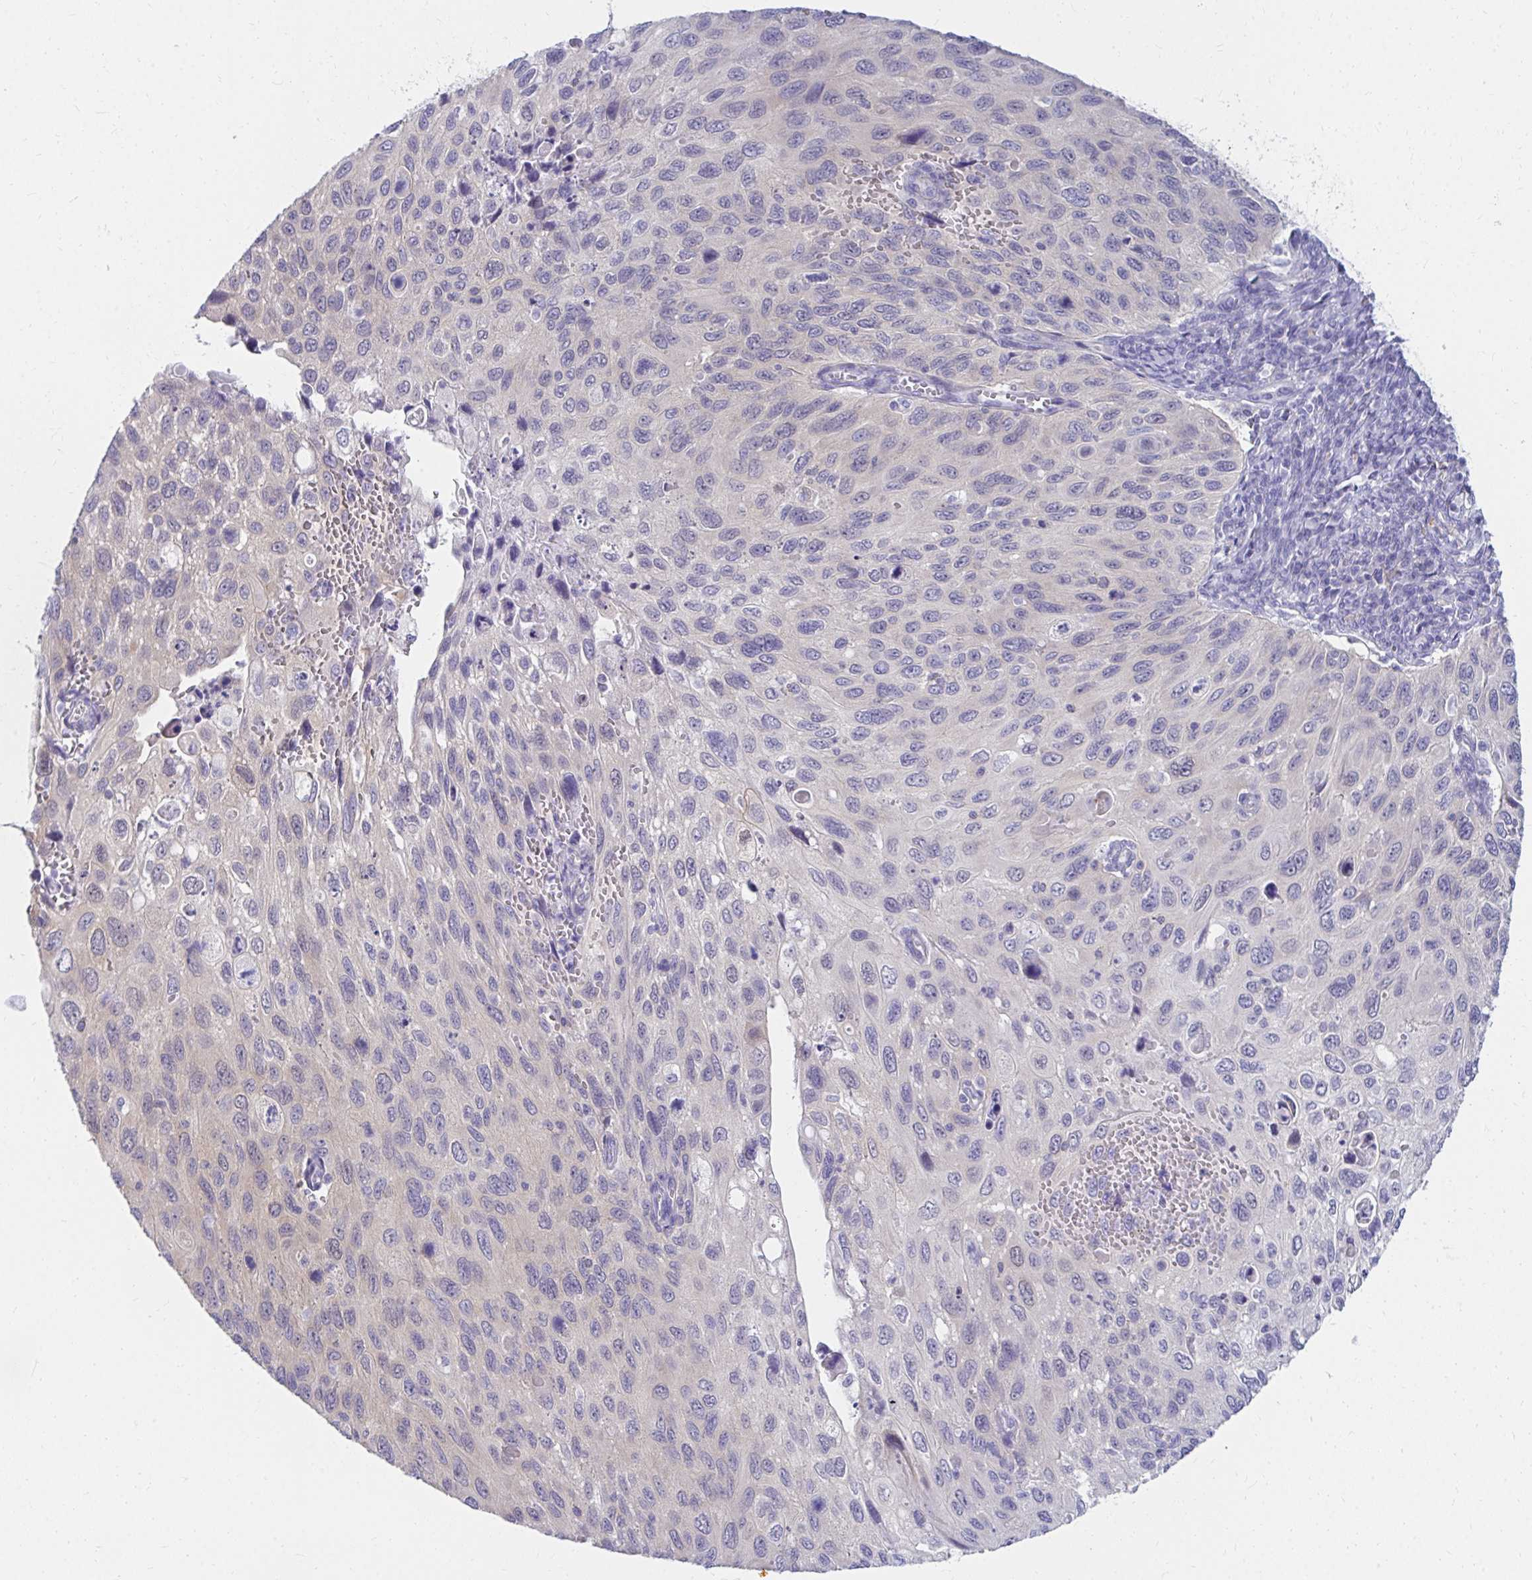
{"staining": {"intensity": "weak", "quantity": "<25%", "location": "cytoplasmic/membranous"}, "tissue": "cervical cancer", "cell_type": "Tumor cells", "image_type": "cancer", "snomed": [{"axis": "morphology", "description": "Squamous cell carcinoma, NOS"}, {"axis": "topography", "description": "Cervix"}], "caption": "Immunohistochemical staining of human cervical cancer demonstrates no significant staining in tumor cells. Nuclei are stained in blue.", "gene": "C19orf81", "patient": {"sex": "female", "age": 70}}